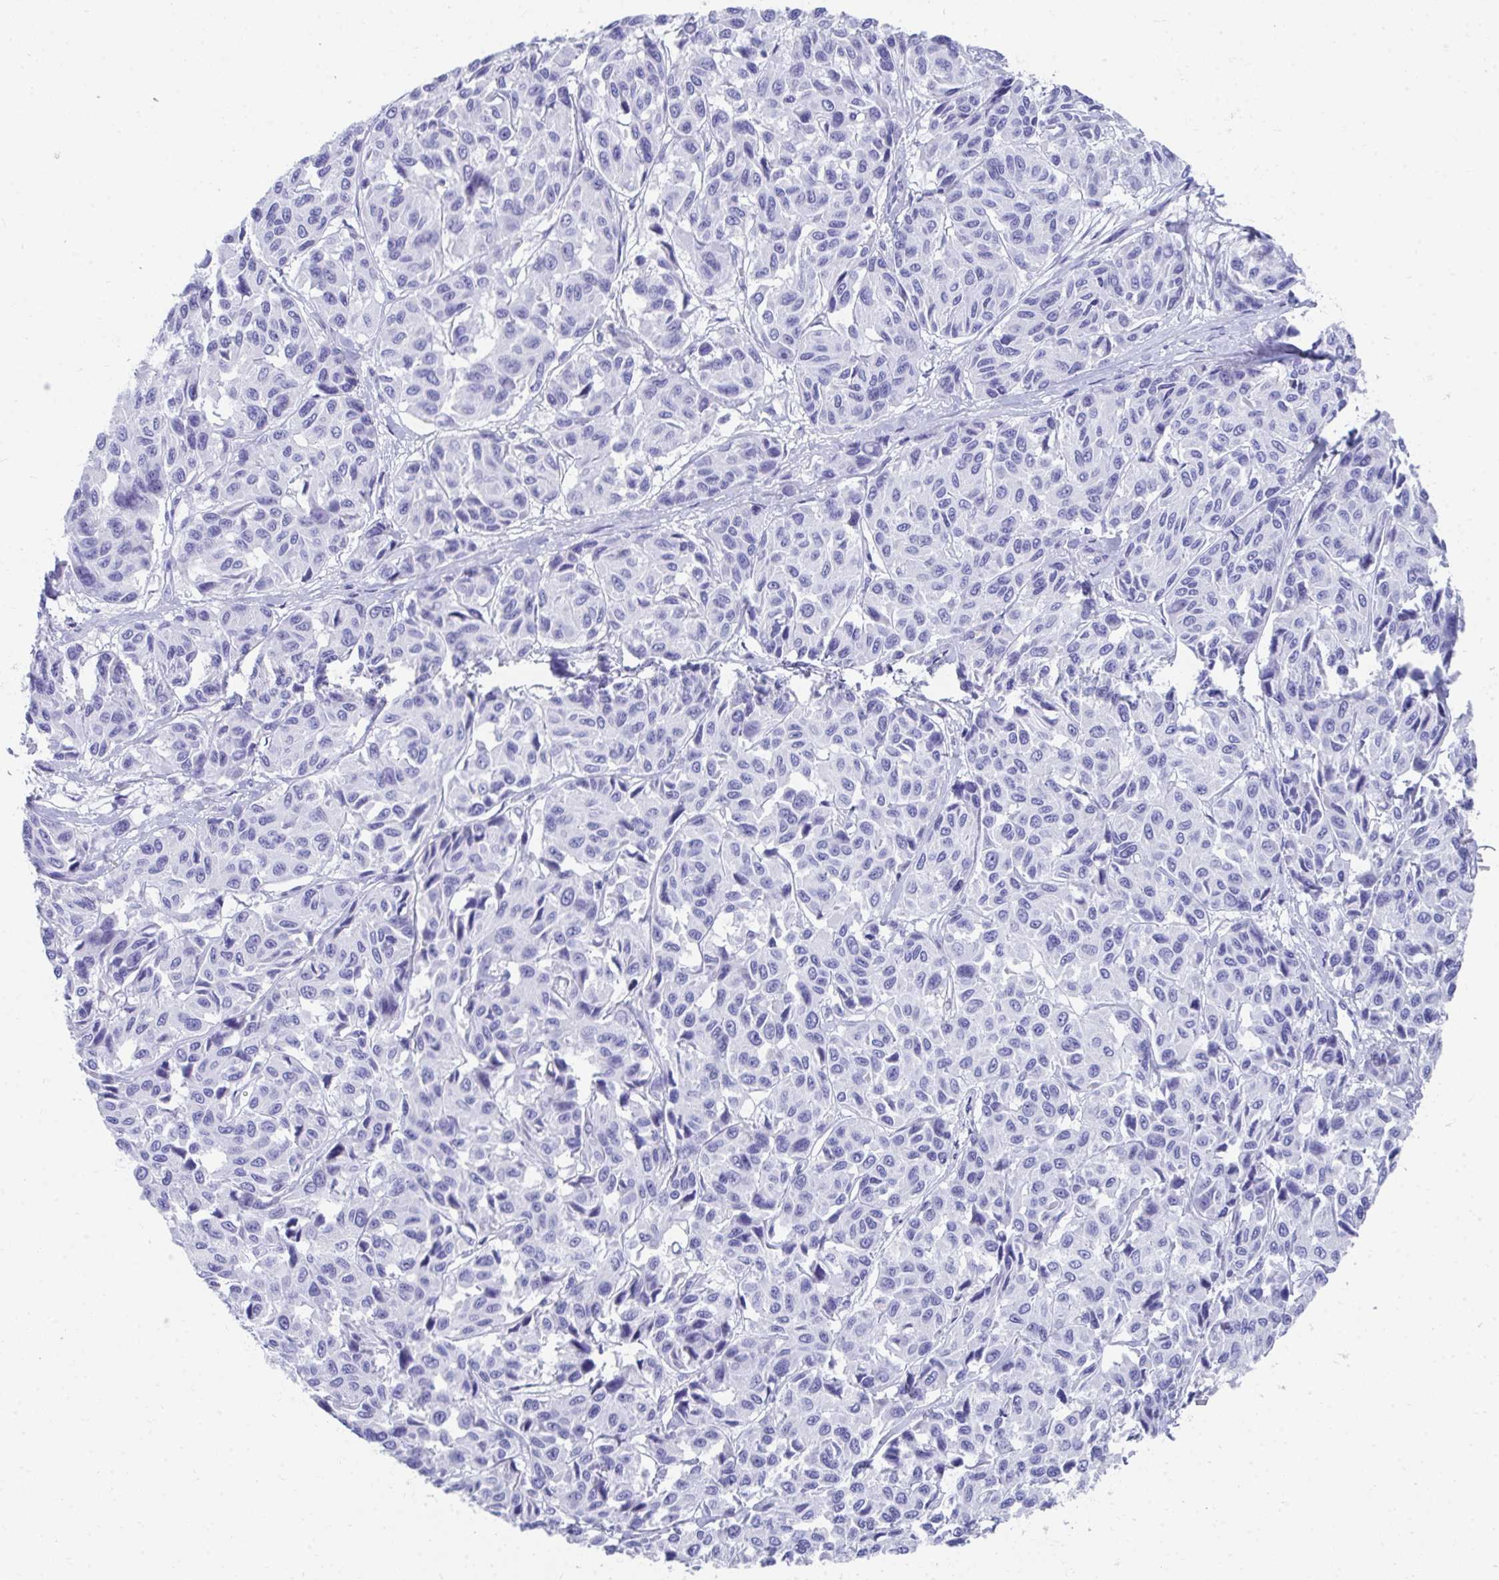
{"staining": {"intensity": "negative", "quantity": "none", "location": "none"}, "tissue": "melanoma", "cell_type": "Tumor cells", "image_type": "cancer", "snomed": [{"axis": "morphology", "description": "Malignant melanoma, NOS"}, {"axis": "topography", "description": "Skin"}], "caption": "An immunohistochemistry photomicrograph of malignant melanoma is shown. There is no staining in tumor cells of malignant melanoma.", "gene": "HGD", "patient": {"sex": "female", "age": 66}}